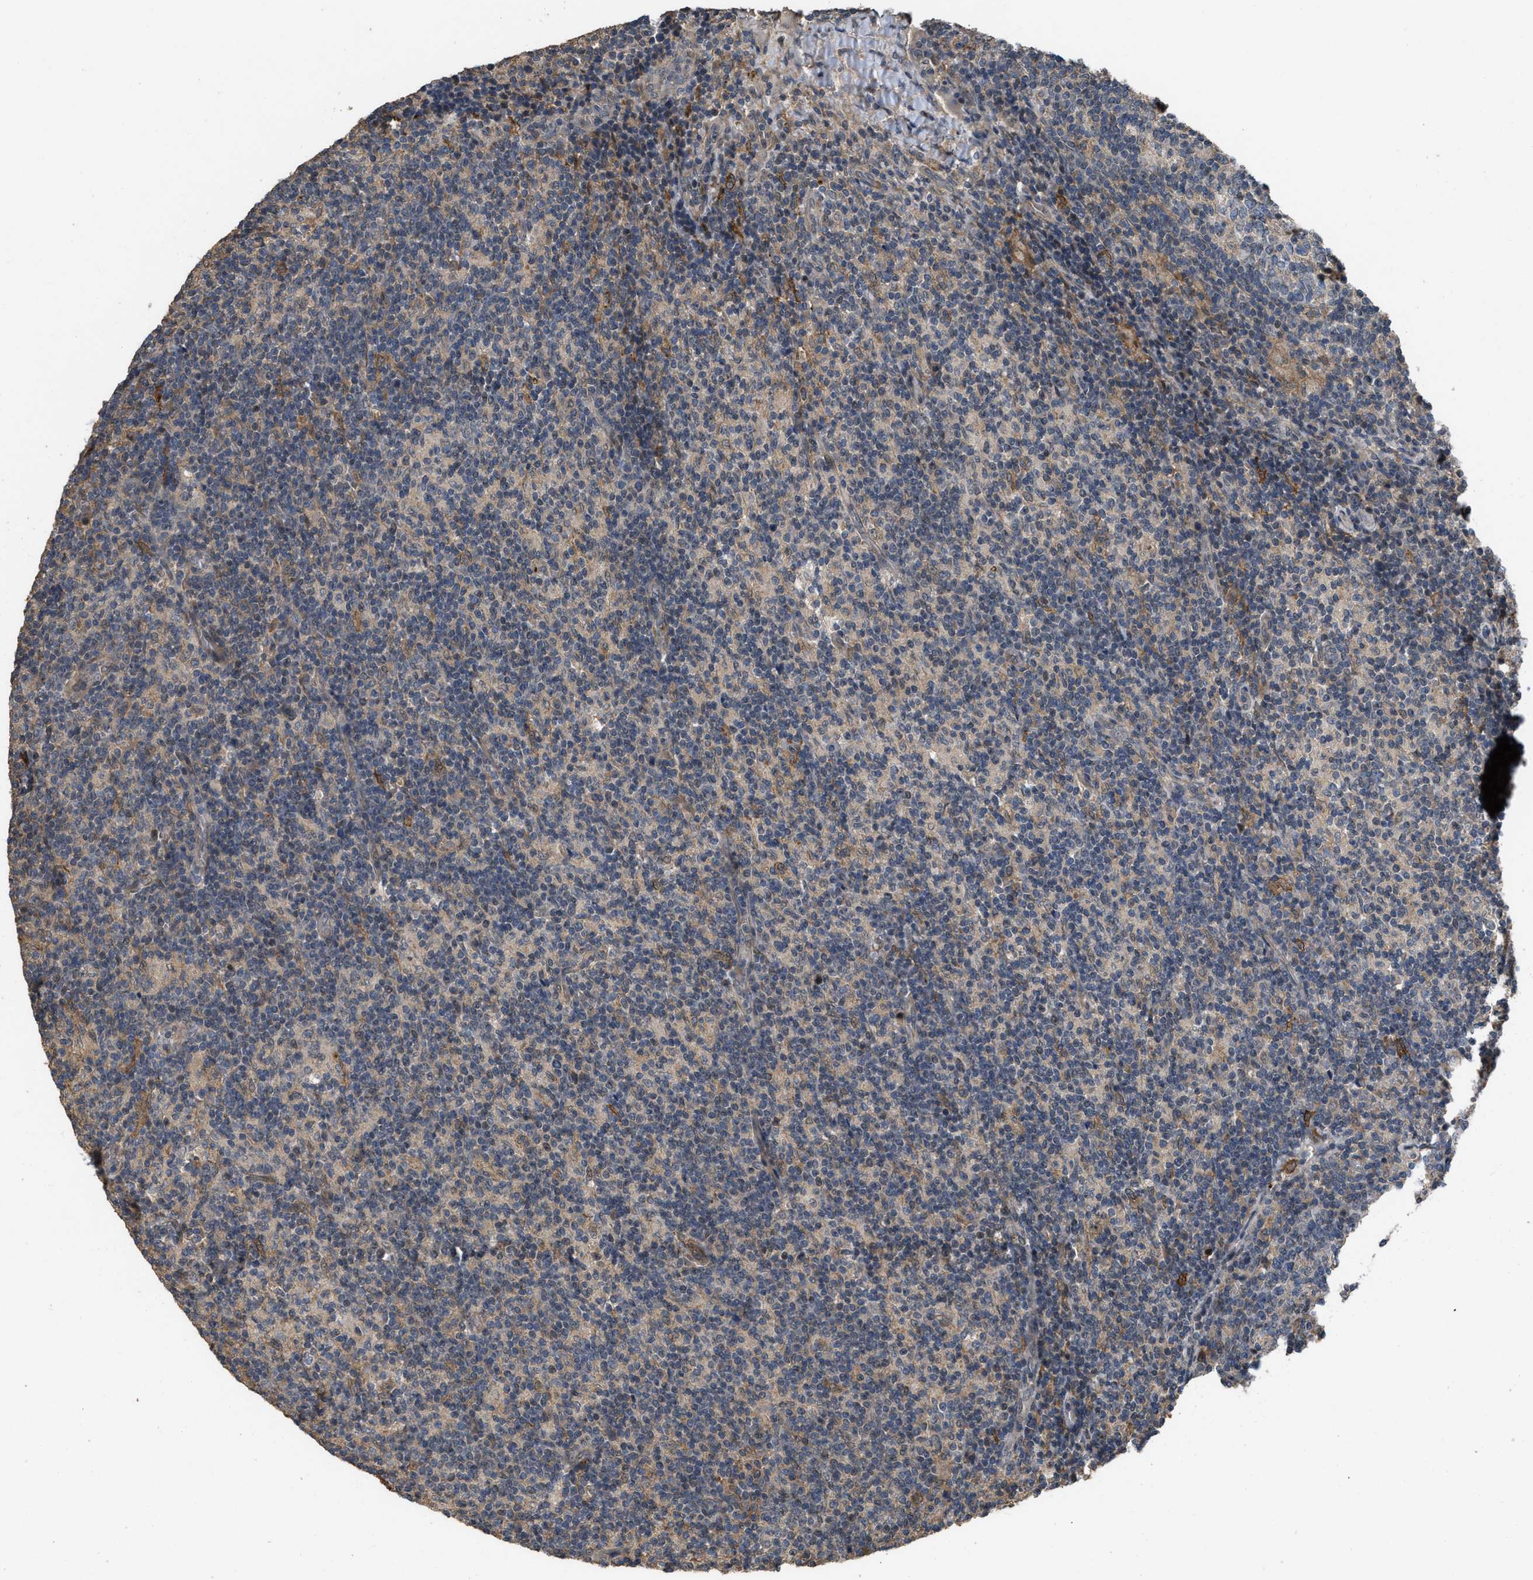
{"staining": {"intensity": "negative", "quantity": "none", "location": "none"}, "tissue": "lymph node", "cell_type": "Germinal center cells", "image_type": "normal", "snomed": [{"axis": "morphology", "description": "Normal tissue, NOS"}, {"axis": "morphology", "description": "Inflammation, NOS"}, {"axis": "topography", "description": "Lymph node"}], "caption": "Protein analysis of unremarkable lymph node shows no significant positivity in germinal center cells. (DAB immunohistochemistry (IHC), high magnification).", "gene": "UTRN", "patient": {"sex": "male", "age": 55}}